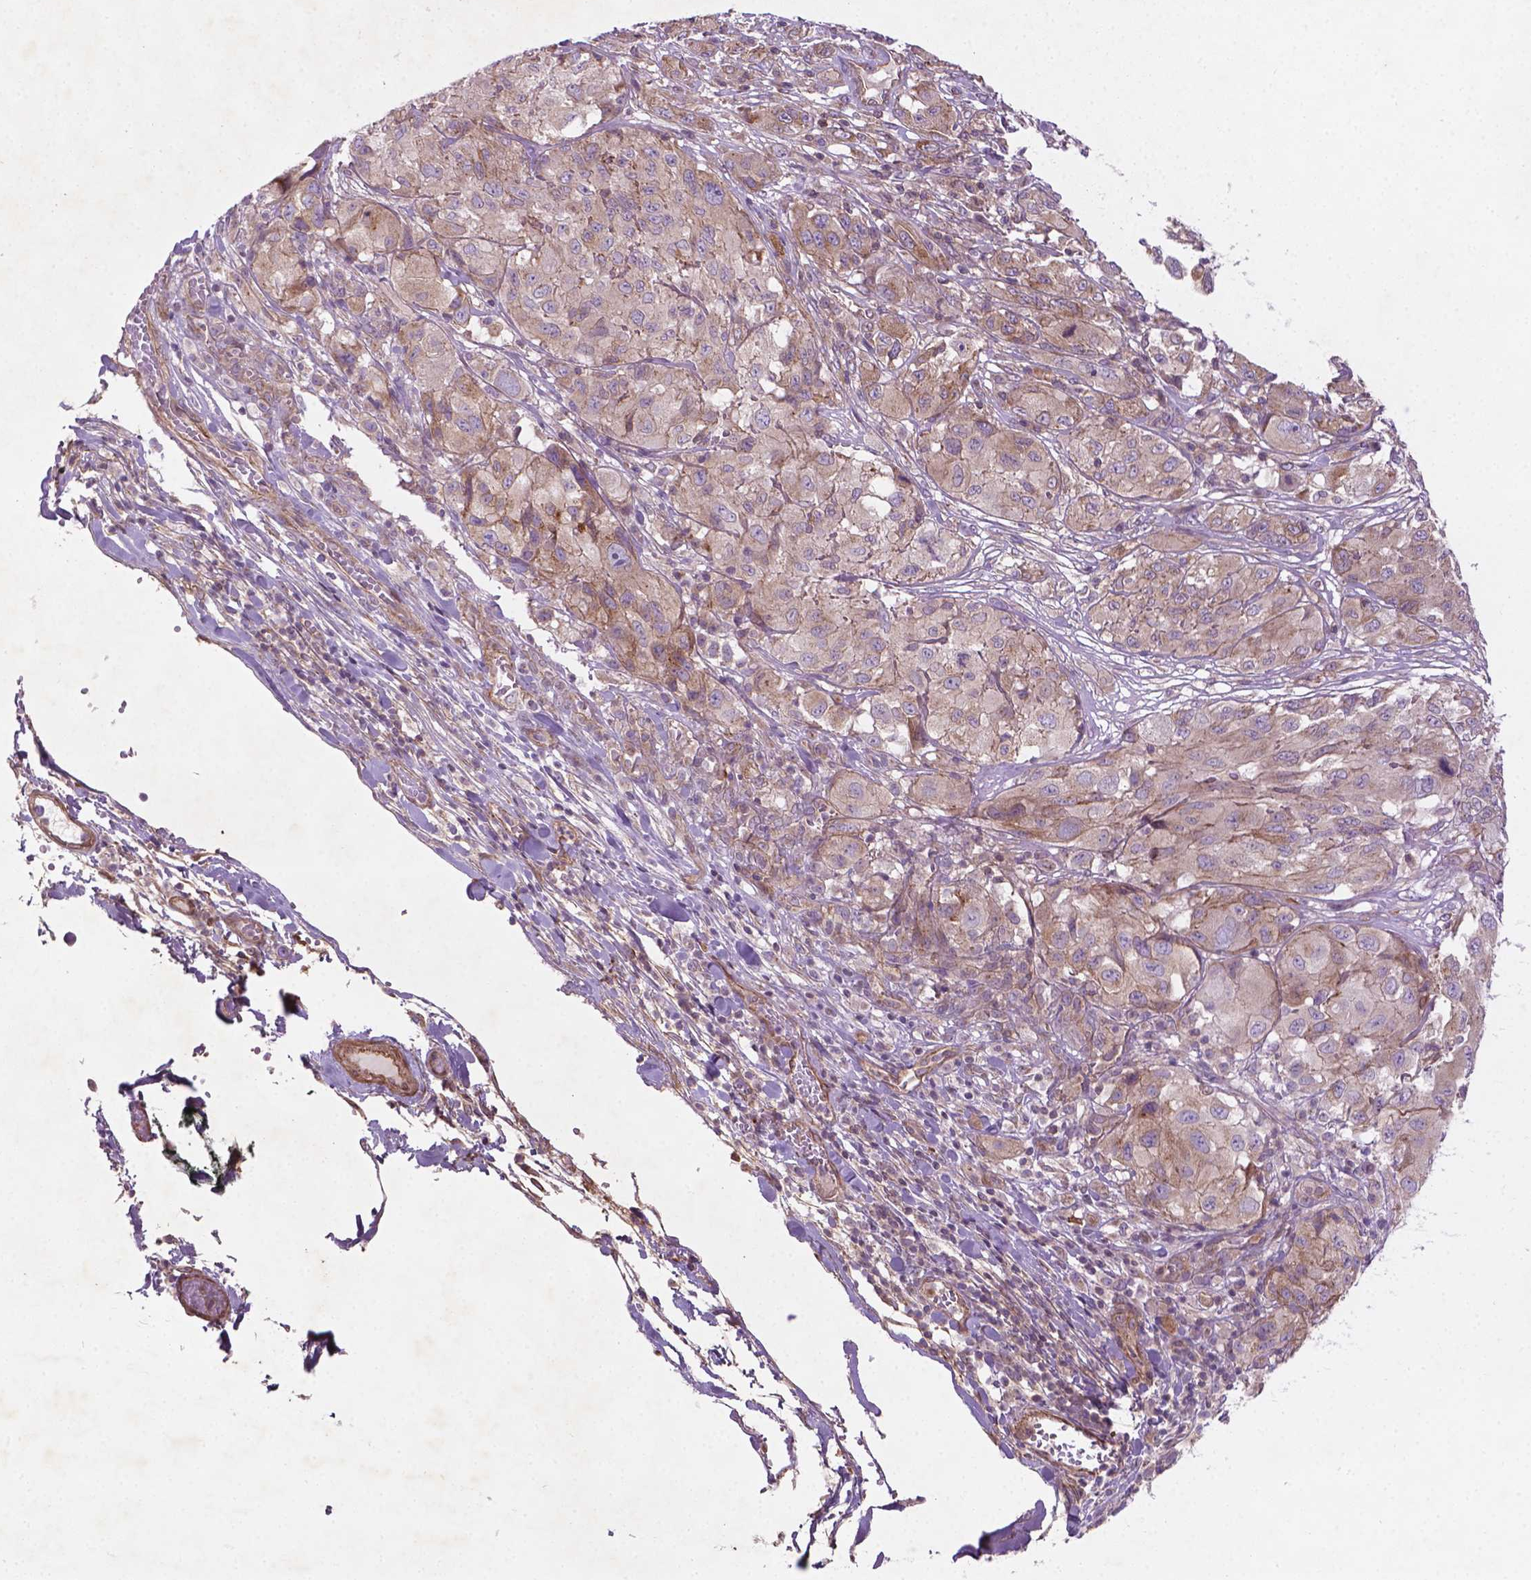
{"staining": {"intensity": "weak", "quantity": "25%-75%", "location": "cytoplasmic/membranous"}, "tissue": "melanoma", "cell_type": "Tumor cells", "image_type": "cancer", "snomed": [{"axis": "morphology", "description": "Malignant melanoma, NOS"}, {"axis": "topography", "description": "Skin"}], "caption": "This is an image of immunohistochemistry (IHC) staining of malignant melanoma, which shows weak expression in the cytoplasmic/membranous of tumor cells.", "gene": "TCHP", "patient": {"sex": "female", "age": 91}}